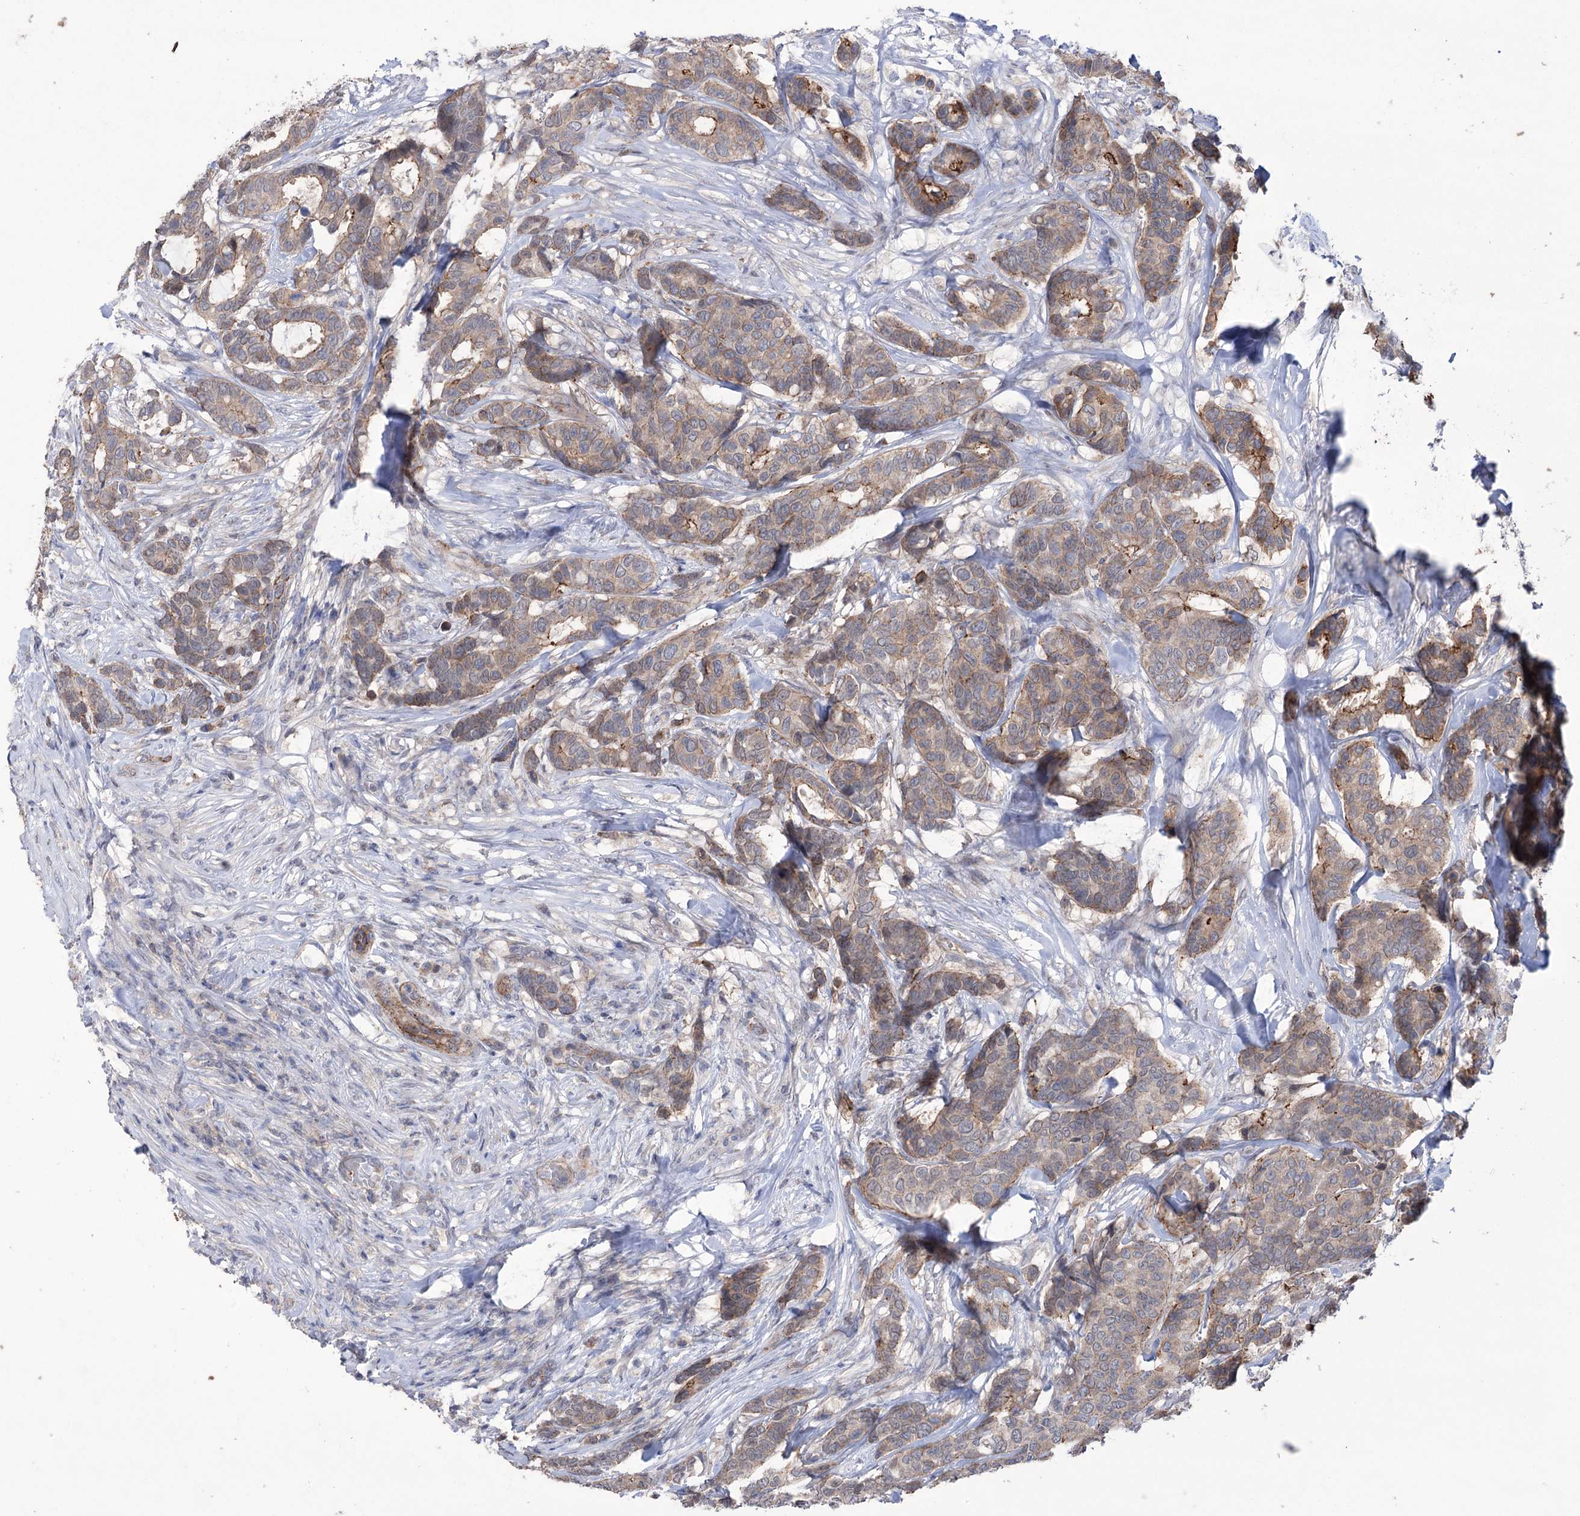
{"staining": {"intensity": "weak", "quantity": ">75%", "location": "cytoplasmic/membranous"}, "tissue": "breast cancer", "cell_type": "Tumor cells", "image_type": "cancer", "snomed": [{"axis": "morphology", "description": "Duct carcinoma"}, {"axis": "topography", "description": "Breast"}], "caption": "Immunohistochemistry staining of breast intraductal carcinoma, which demonstrates low levels of weak cytoplasmic/membranous expression in approximately >75% of tumor cells indicating weak cytoplasmic/membranous protein expression. The staining was performed using DAB (brown) for protein detection and nuclei were counterstained in hematoxylin (blue).", "gene": "TRIM71", "patient": {"sex": "female", "age": 87}}